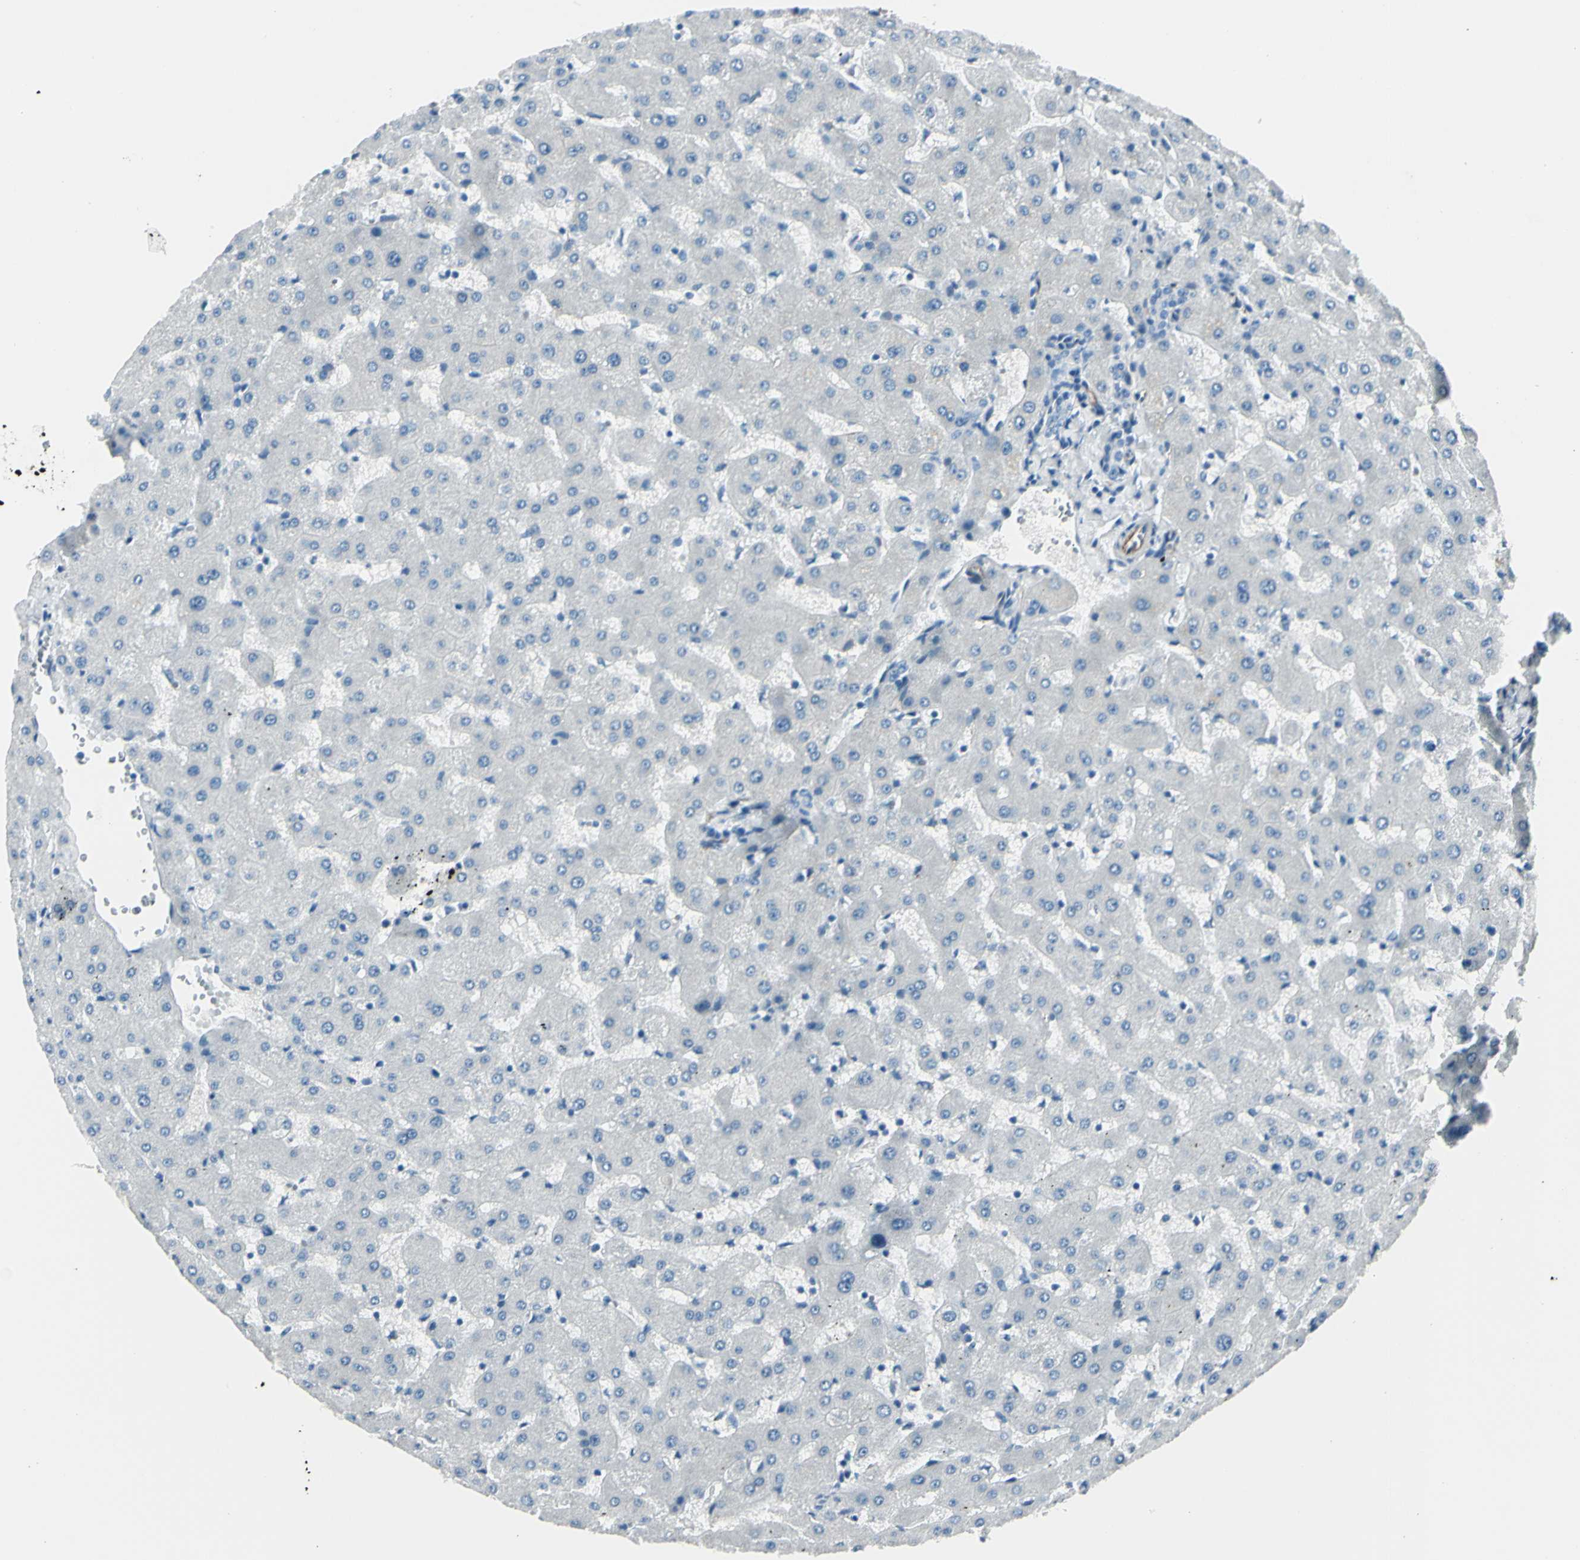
{"staining": {"intensity": "negative", "quantity": "none", "location": "none"}, "tissue": "liver", "cell_type": "Cholangiocytes", "image_type": "normal", "snomed": [{"axis": "morphology", "description": "Normal tissue, NOS"}, {"axis": "topography", "description": "Liver"}], "caption": "The IHC photomicrograph has no significant staining in cholangiocytes of liver. (DAB (3,3'-diaminobenzidine) immunohistochemistry with hematoxylin counter stain).", "gene": "PTH2R", "patient": {"sex": "female", "age": 63}}